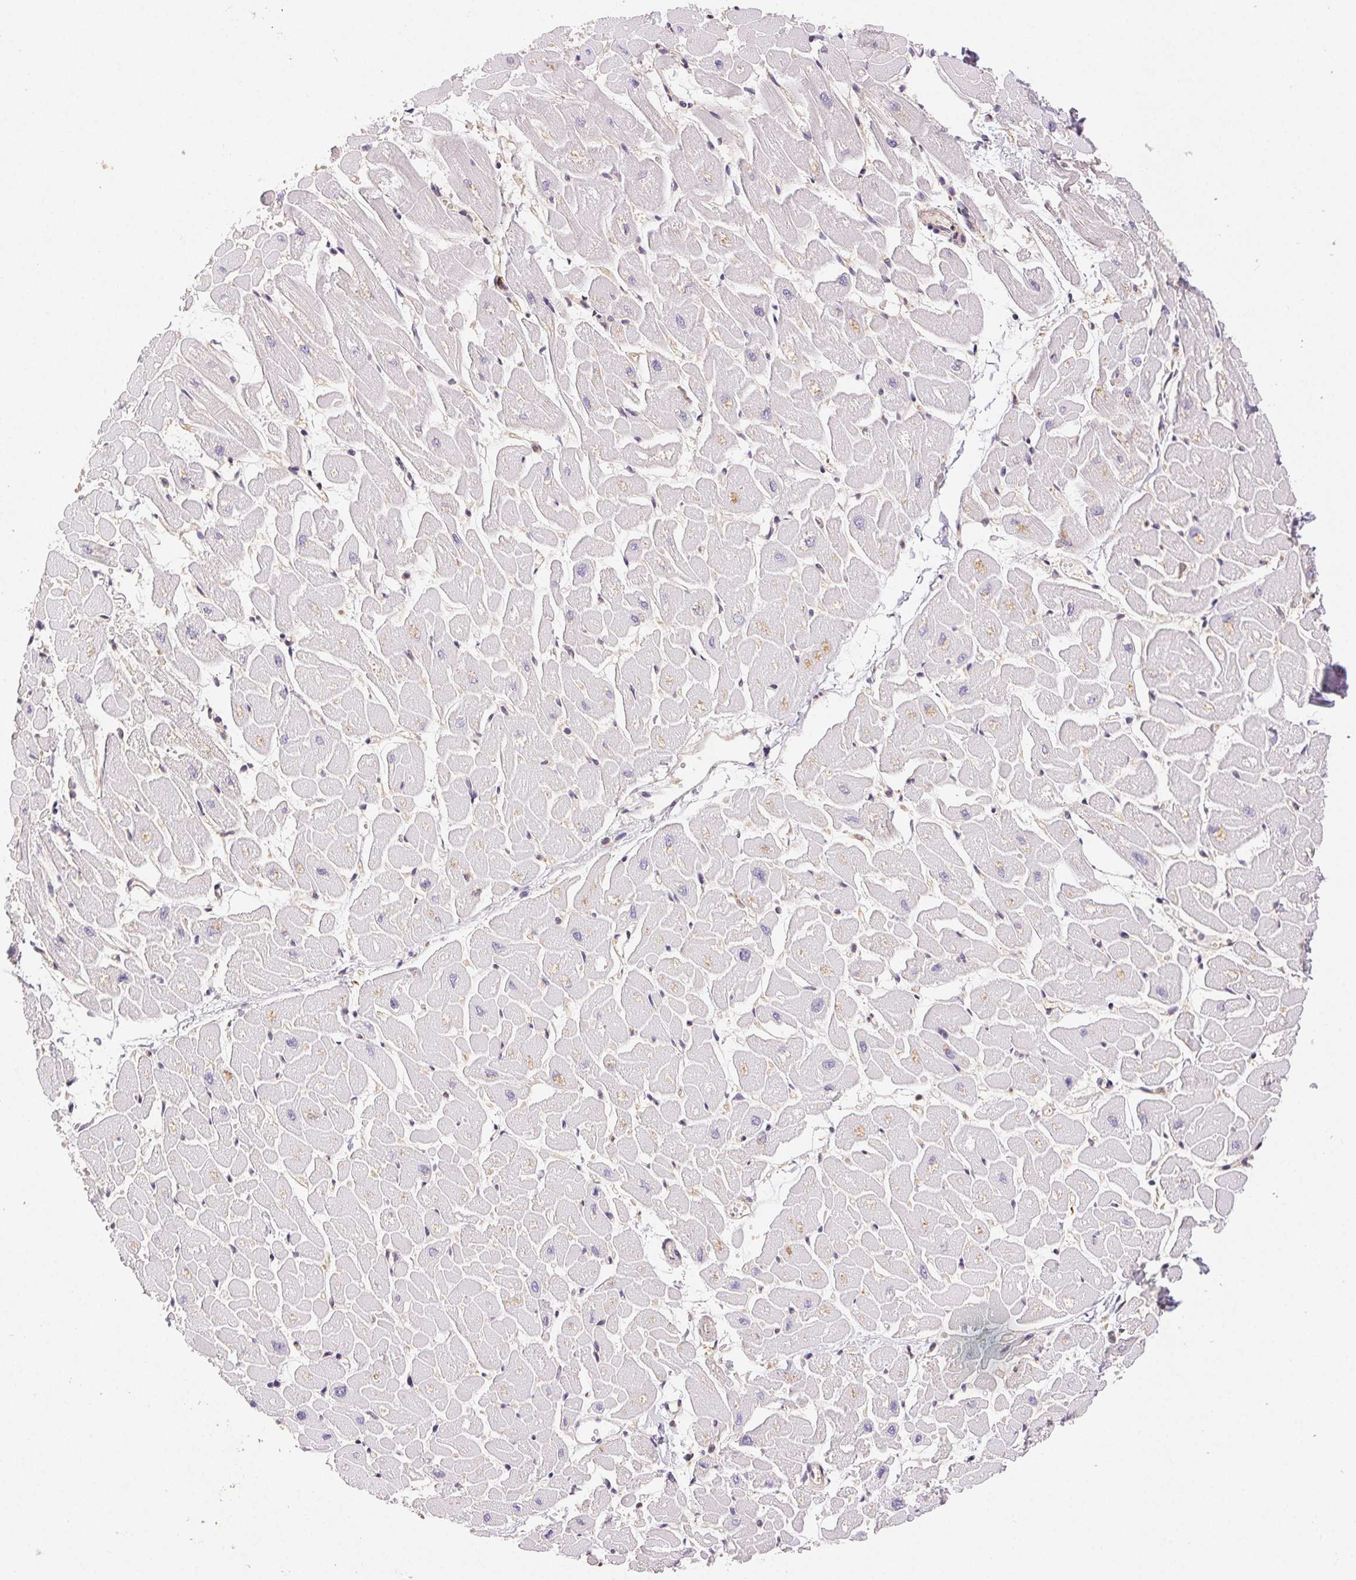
{"staining": {"intensity": "weak", "quantity": "<25%", "location": "cytoplasmic/membranous"}, "tissue": "heart muscle", "cell_type": "Cardiomyocytes", "image_type": "normal", "snomed": [{"axis": "morphology", "description": "Normal tissue, NOS"}, {"axis": "topography", "description": "Heart"}], "caption": "An immunohistochemistry histopathology image of unremarkable heart muscle is shown. There is no staining in cardiomyocytes of heart muscle.", "gene": "GDI1", "patient": {"sex": "male", "age": 57}}